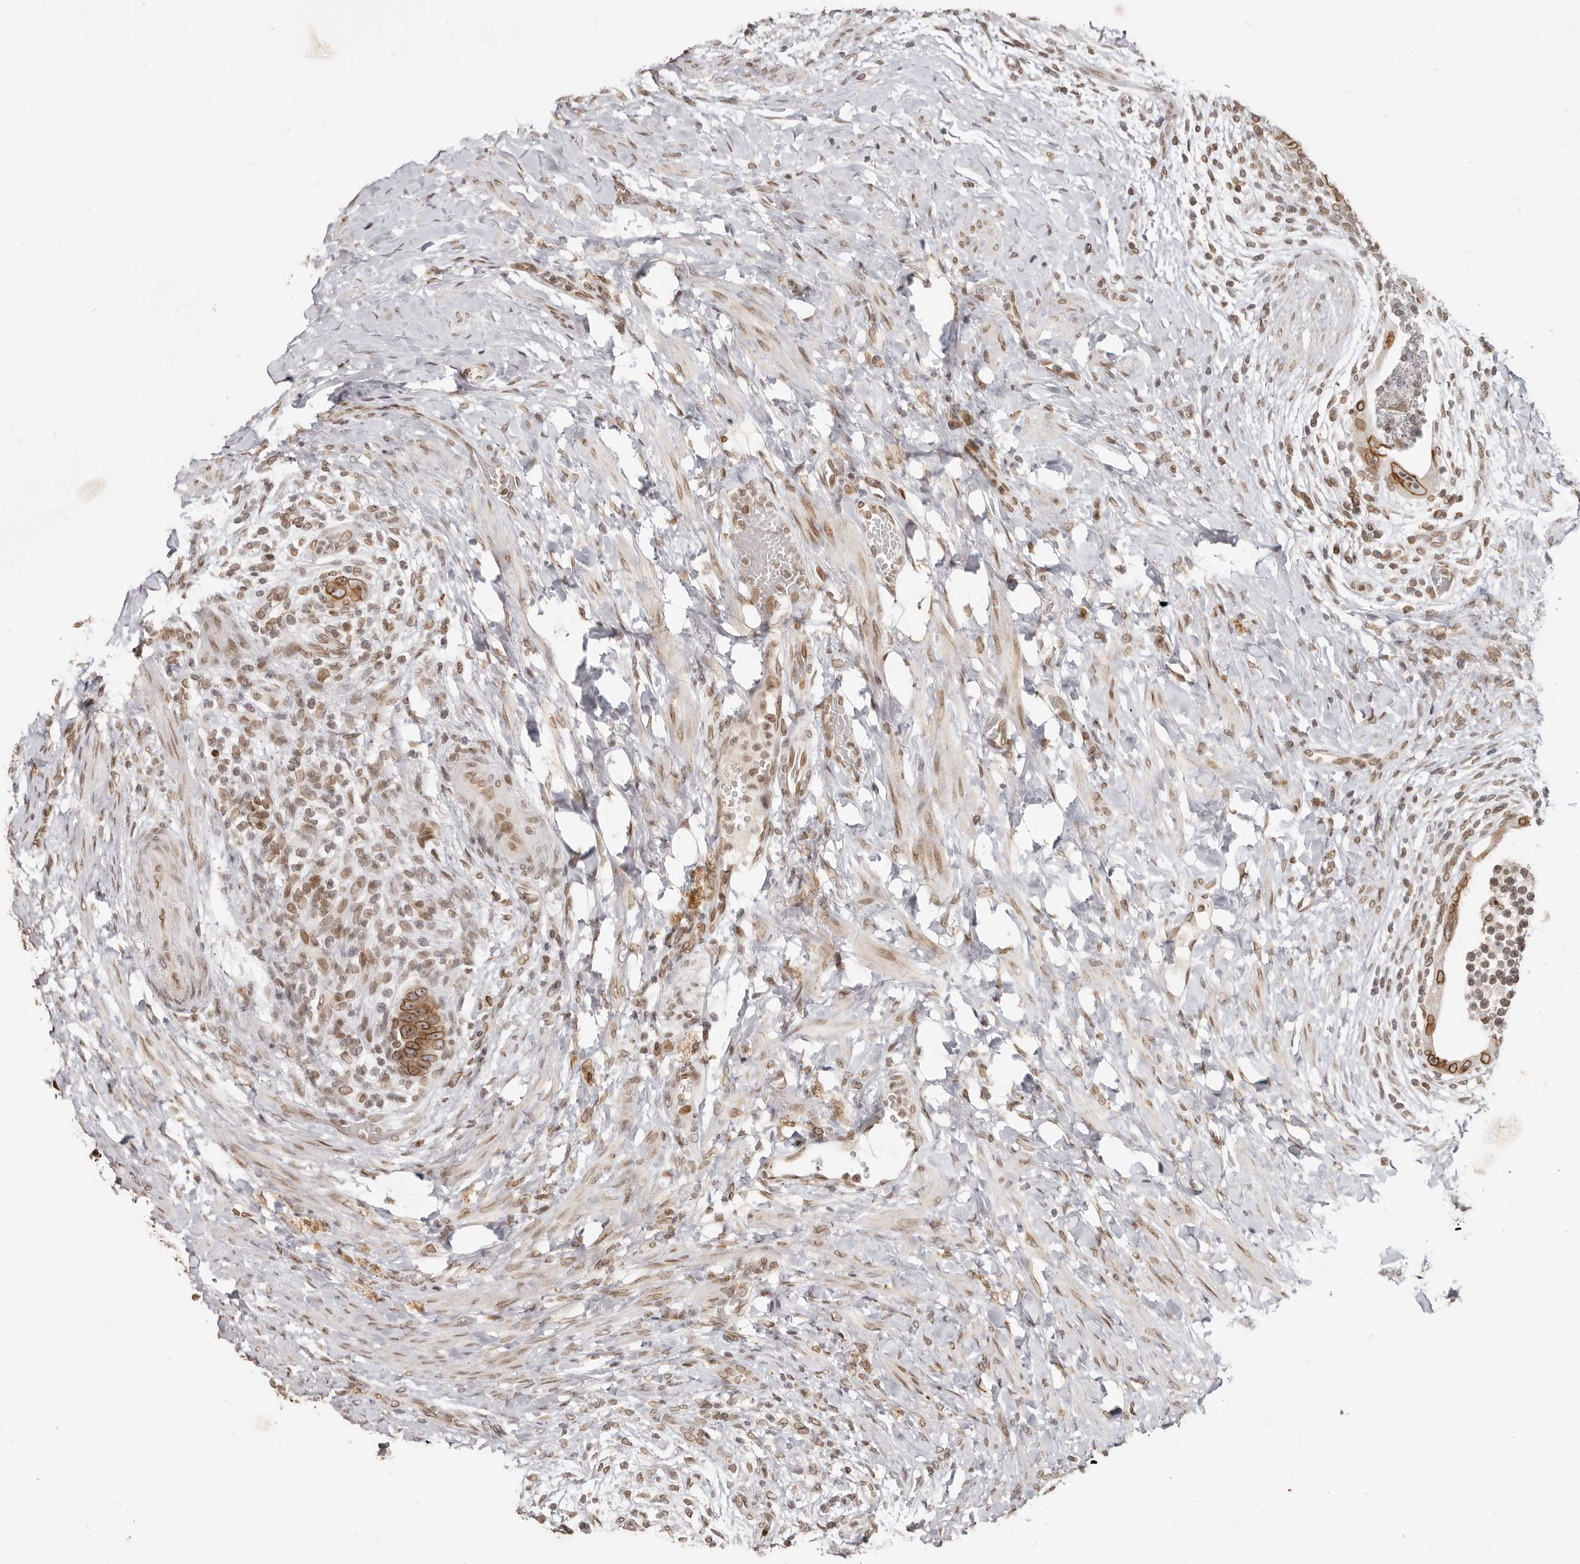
{"staining": {"intensity": "strong", "quantity": ">75%", "location": "cytoplasmic/membranous,nuclear"}, "tissue": "colorectal cancer", "cell_type": "Tumor cells", "image_type": "cancer", "snomed": [{"axis": "morphology", "description": "Adenocarcinoma, NOS"}, {"axis": "topography", "description": "Rectum"}], "caption": "Tumor cells demonstrate strong cytoplasmic/membranous and nuclear positivity in approximately >75% of cells in colorectal cancer (adenocarcinoma).", "gene": "NUP153", "patient": {"sex": "male", "age": 59}}